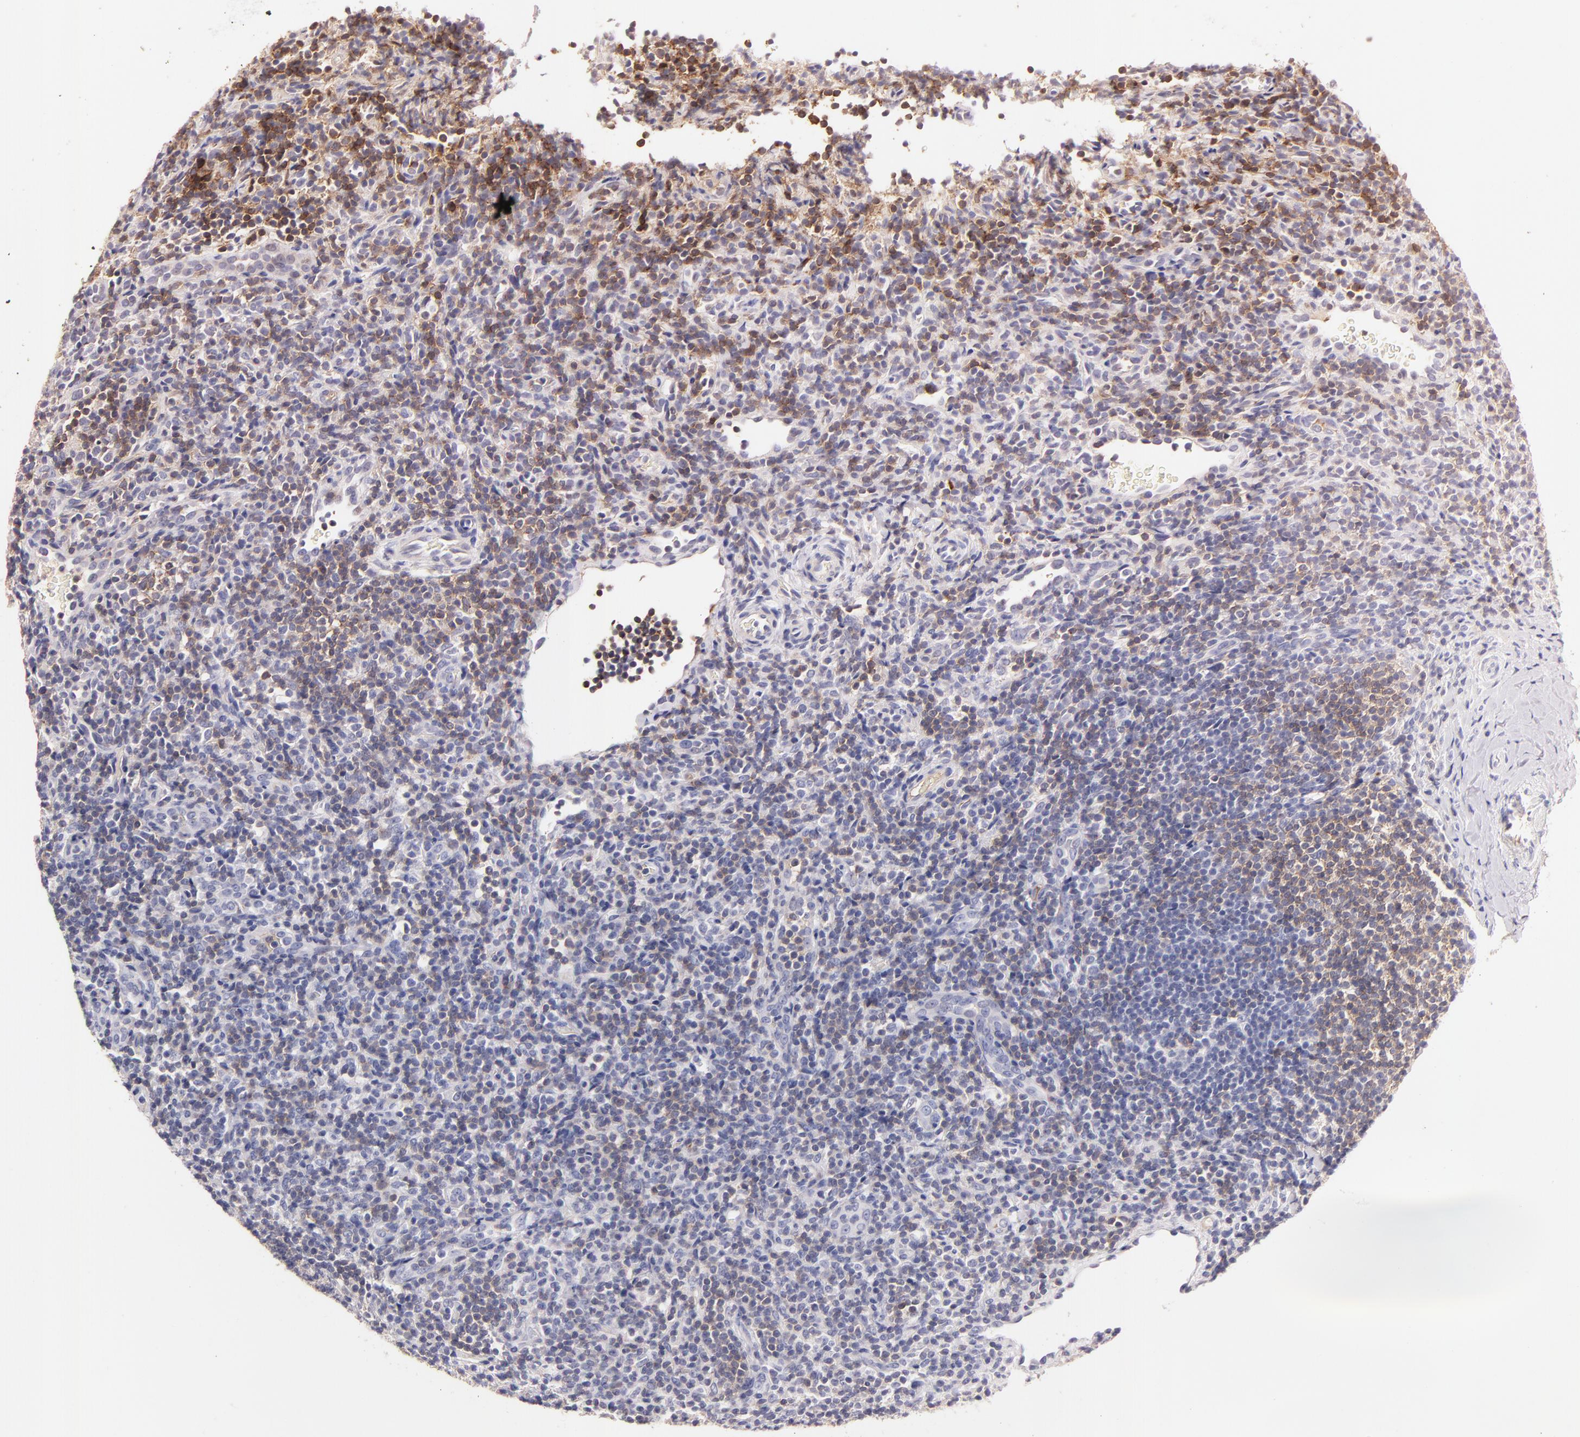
{"staining": {"intensity": "negative", "quantity": "none", "location": "none"}, "tissue": "lymphoma", "cell_type": "Tumor cells", "image_type": "cancer", "snomed": [{"axis": "morphology", "description": "Malignant lymphoma, non-Hodgkin's type, Low grade"}, {"axis": "topography", "description": "Lymph node"}], "caption": "The image demonstrates no staining of tumor cells in lymphoma.", "gene": "TRAT1", "patient": {"sex": "female", "age": 76}}